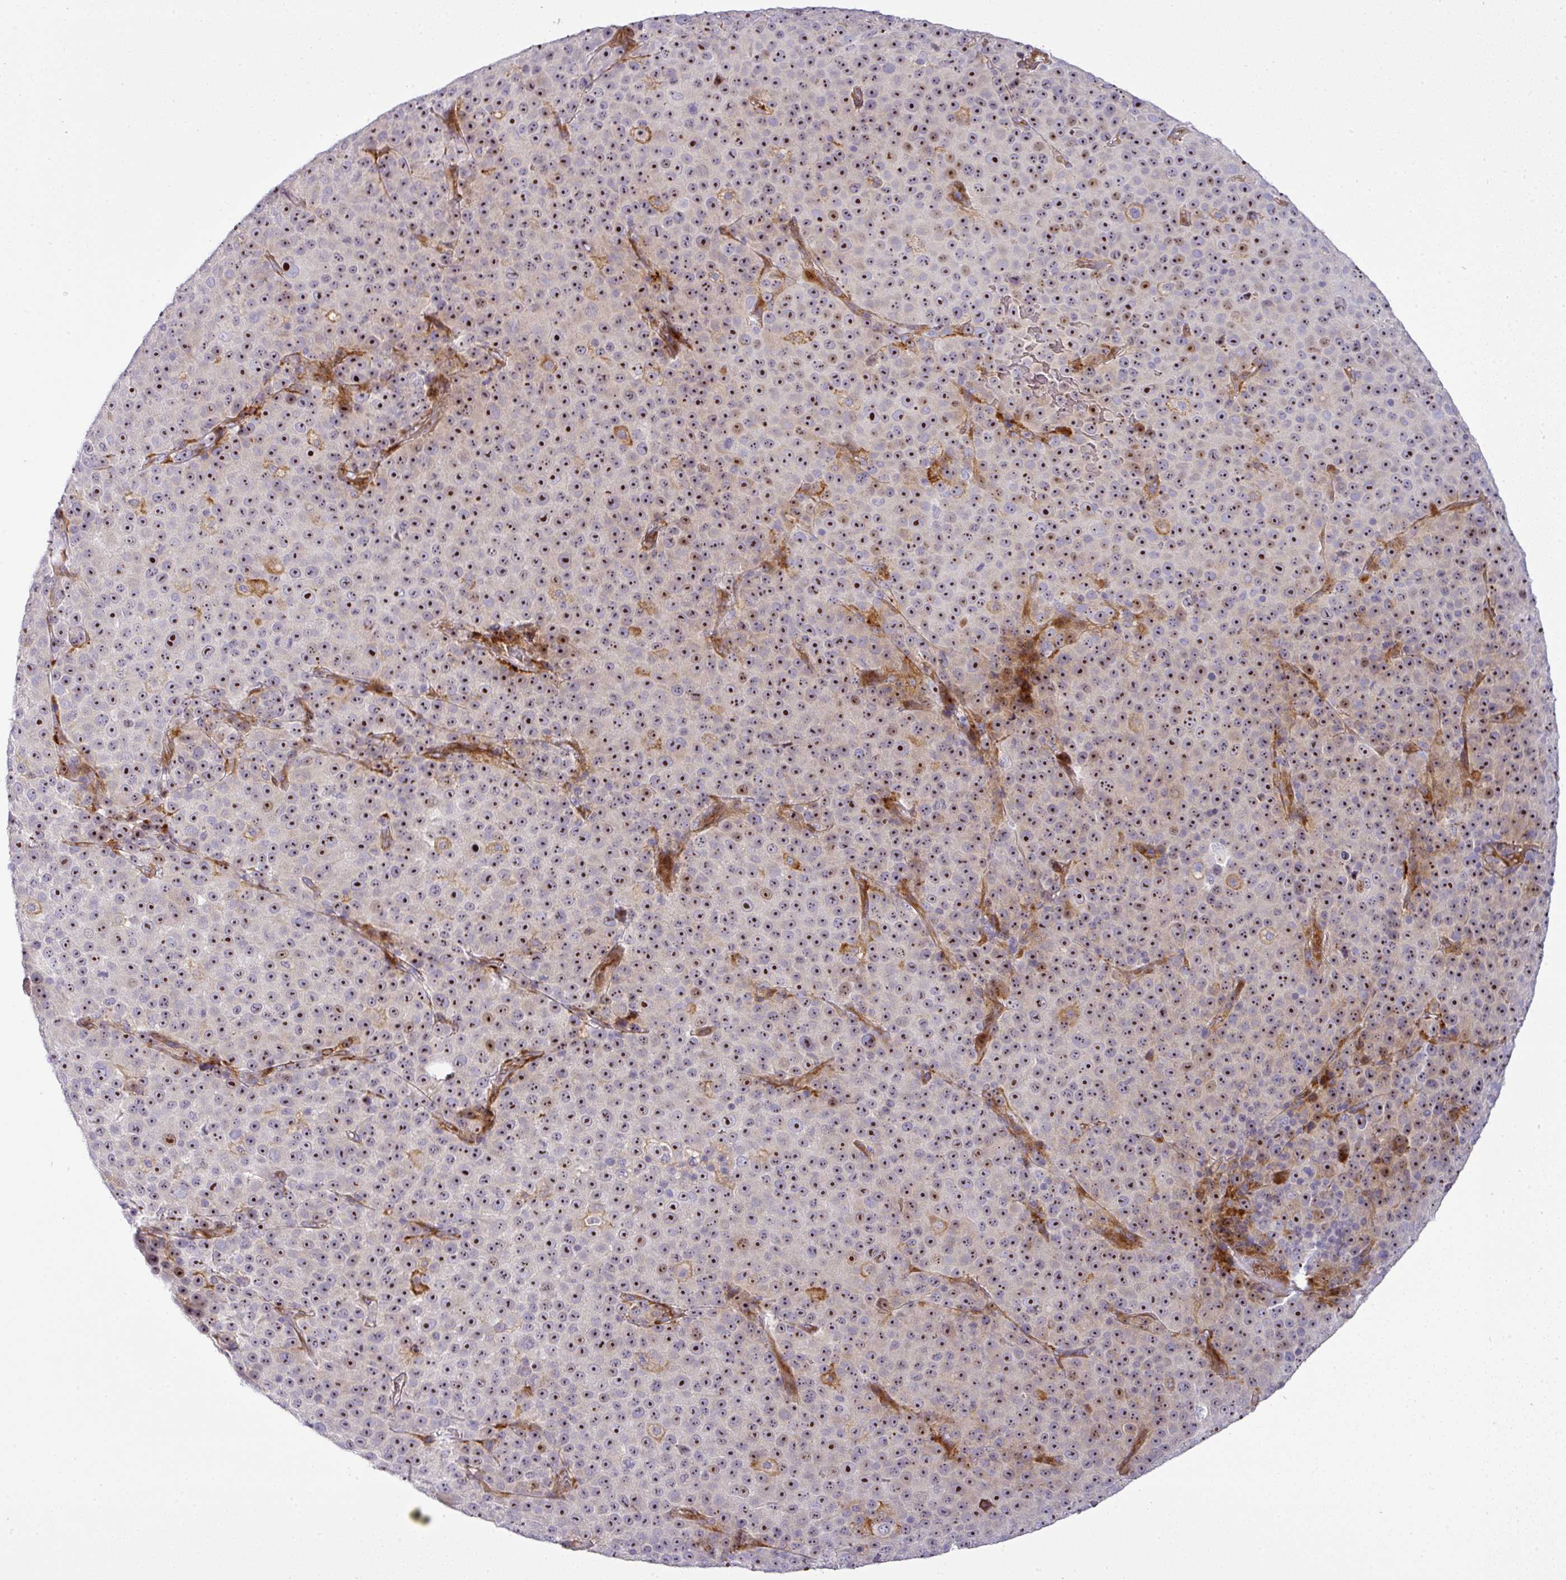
{"staining": {"intensity": "moderate", "quantity": ">75%", "location": "nuclear"}, "tissue": "melanoma", "cell_type": "Tumor cells", "image_type": "cancer", "snomed": [{"axis": "morphology", "description": "Malignant melanoma, Metastatic site"}, {"axis": "topography", "description": "Skin"}, {"axis": "topography", "description": "Lymph node"}], "caption": "Malignant melanoma (metastatic site) was stained to show a protein in brown. There is medium levels of moderate nuclear expression in approximately >75% of tumor cells.", "gene": "ATP6V1F", "patient": {"sex": "male", "age": 66}}